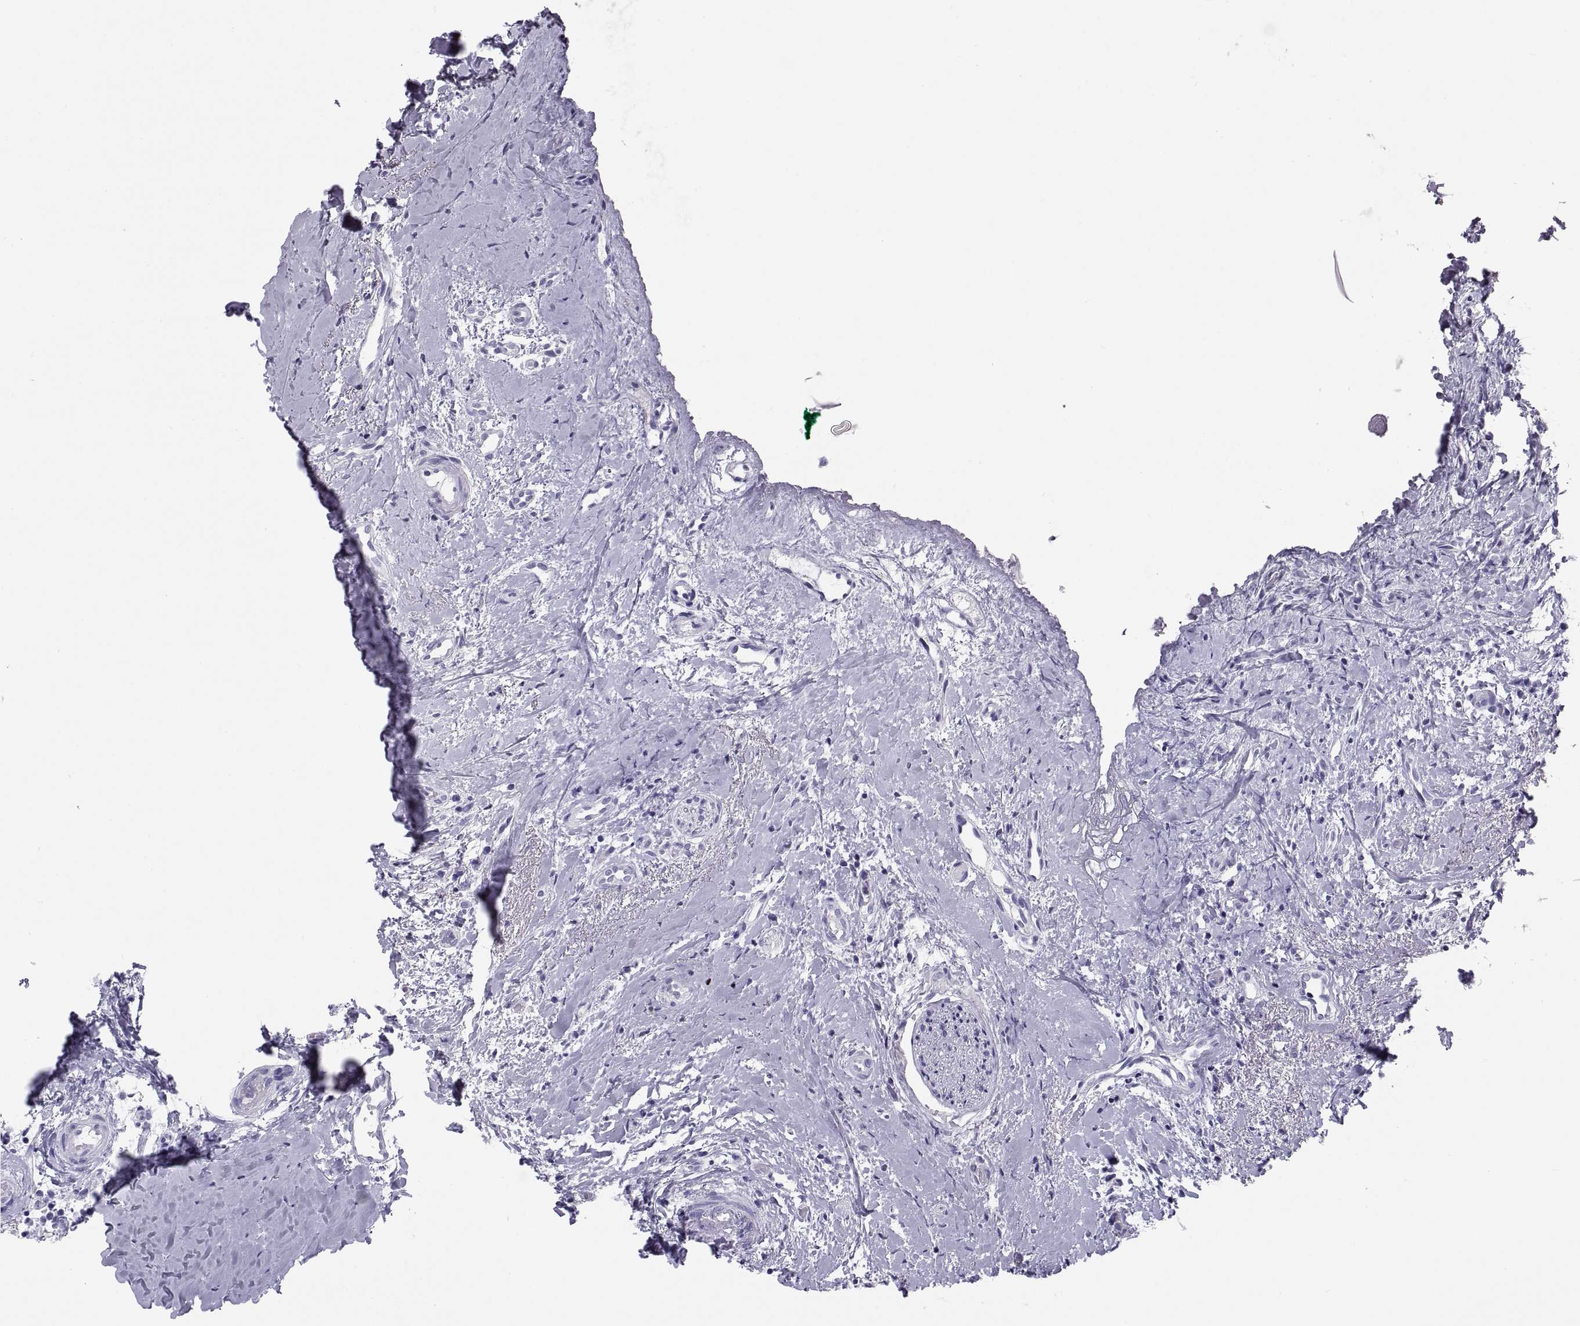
{"staining": {"intensity": "negative", "quantity": "none", "location": "none"}, "tissue": "head and neck cancer", "cell_type": "Tumor cells", "image_type": "cancer", "snomed": [{"axis": "morphology", "description": "Normal tissue, NOS"}, {"axis": "morphology", "description": "Squamous cell carcinoma, NOS"}, {"axis": "topography", "description": "Oral tissue"}, {"axis": "topography", "description": "Salivary gland"}, {"axis": "topography", "description": "Head-Neck"}], "caption": "Tumor cells are negative for protein expression in human head and neck squamous cell carcinoma. (IHC, brightfield microscopy, high magnification).", "gene": "PAX2", "patient": {"sex": "female", "age": 62}}